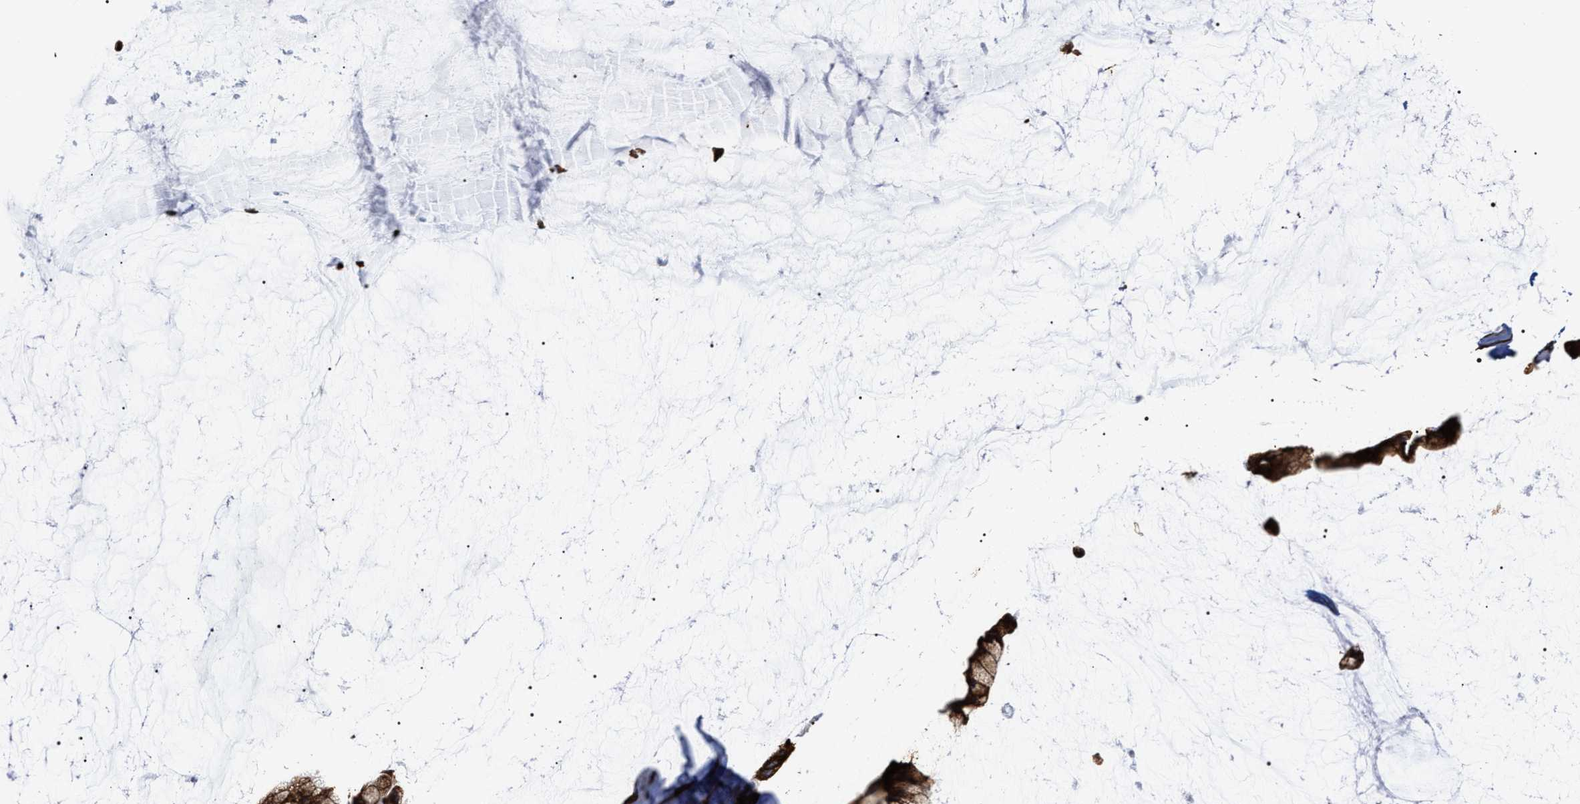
{"staining": {"intensity": "strong", "quantity": ">75%", "location": "cytoplasmic/membranous"}, "tissue": "ovarian cancer", "cell_type": "Tumor cells", "image_type": "cancer", "snomed": [{"axis": "morphology", "description": "Cystadenocarcinoma, mucinous, NOS"}, {"axis": "topography", "description": "Ovary"}], "caption": "Immunohistochemistry (IHC) photomicrograph of human mucinous cystadenocarcinoma (ovarian) stained for a protein (brown), which shows high levels of strong cytoplasmic/membranous expression in about >75% of tumor cells.", "gene": "SERBP1", "patient": {"sex": "female", "age": 39}}